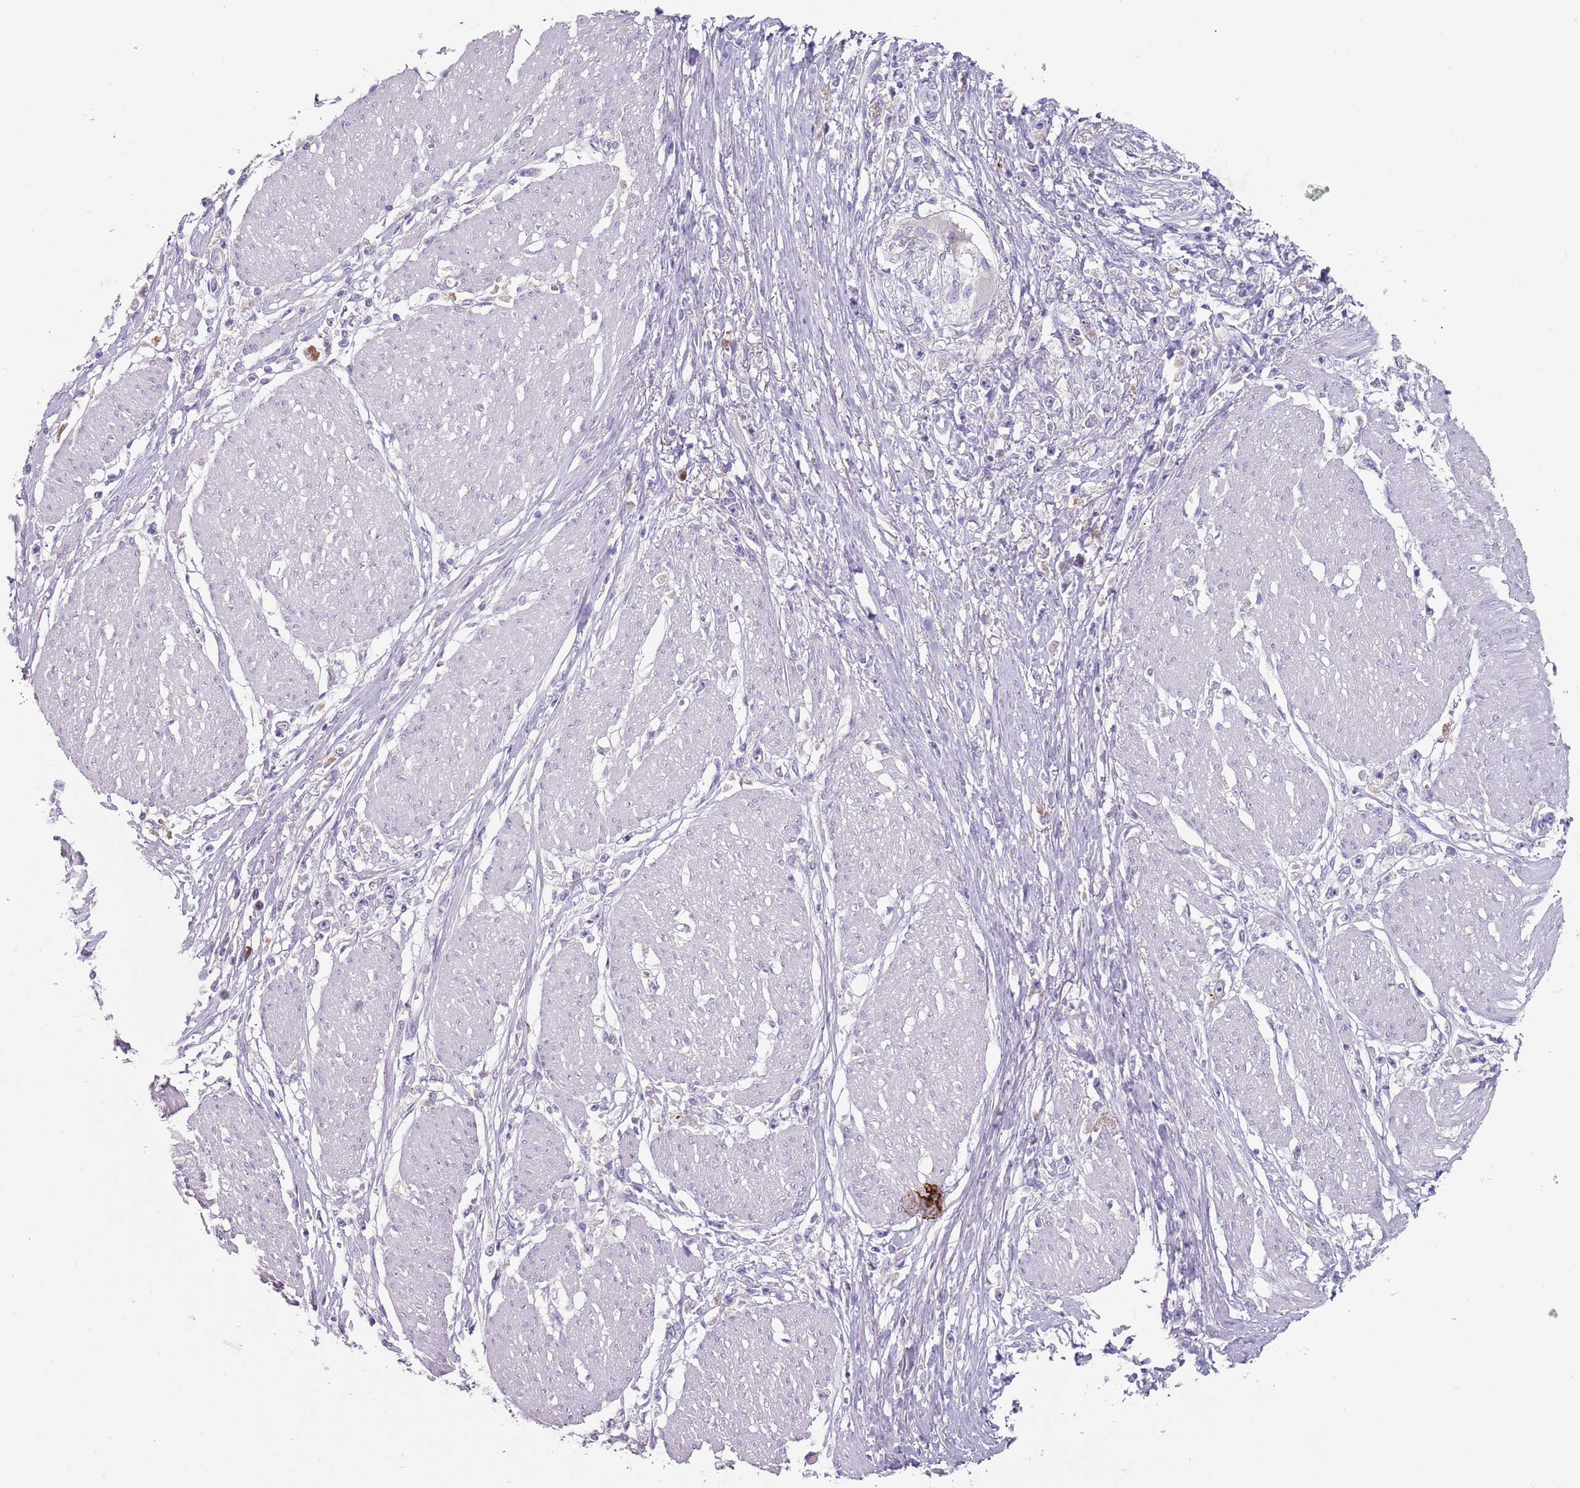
{"staining": {"intensity": "negative", "quantity": "none", "location": "none"}, "tissue": "stomach cancer", "cell_type": "Tumor cells", "image_type": "cancer", "snomed": [{"axis": "morphology", "description": "Adenocarcinoma, NOS"}, {"axis": "topography", "description": "Stomach"}], "caption": "Immunohistochemical staining of human stomach cancer (adenocarcinoma) demonstrates no significant staining in tumor cells. The staining is performed using DAB brown chromogen with nuclei counter-stained in using hematoxylin.", "gene": "STYK1", "patient": {"sex": "female", "age": 59}}